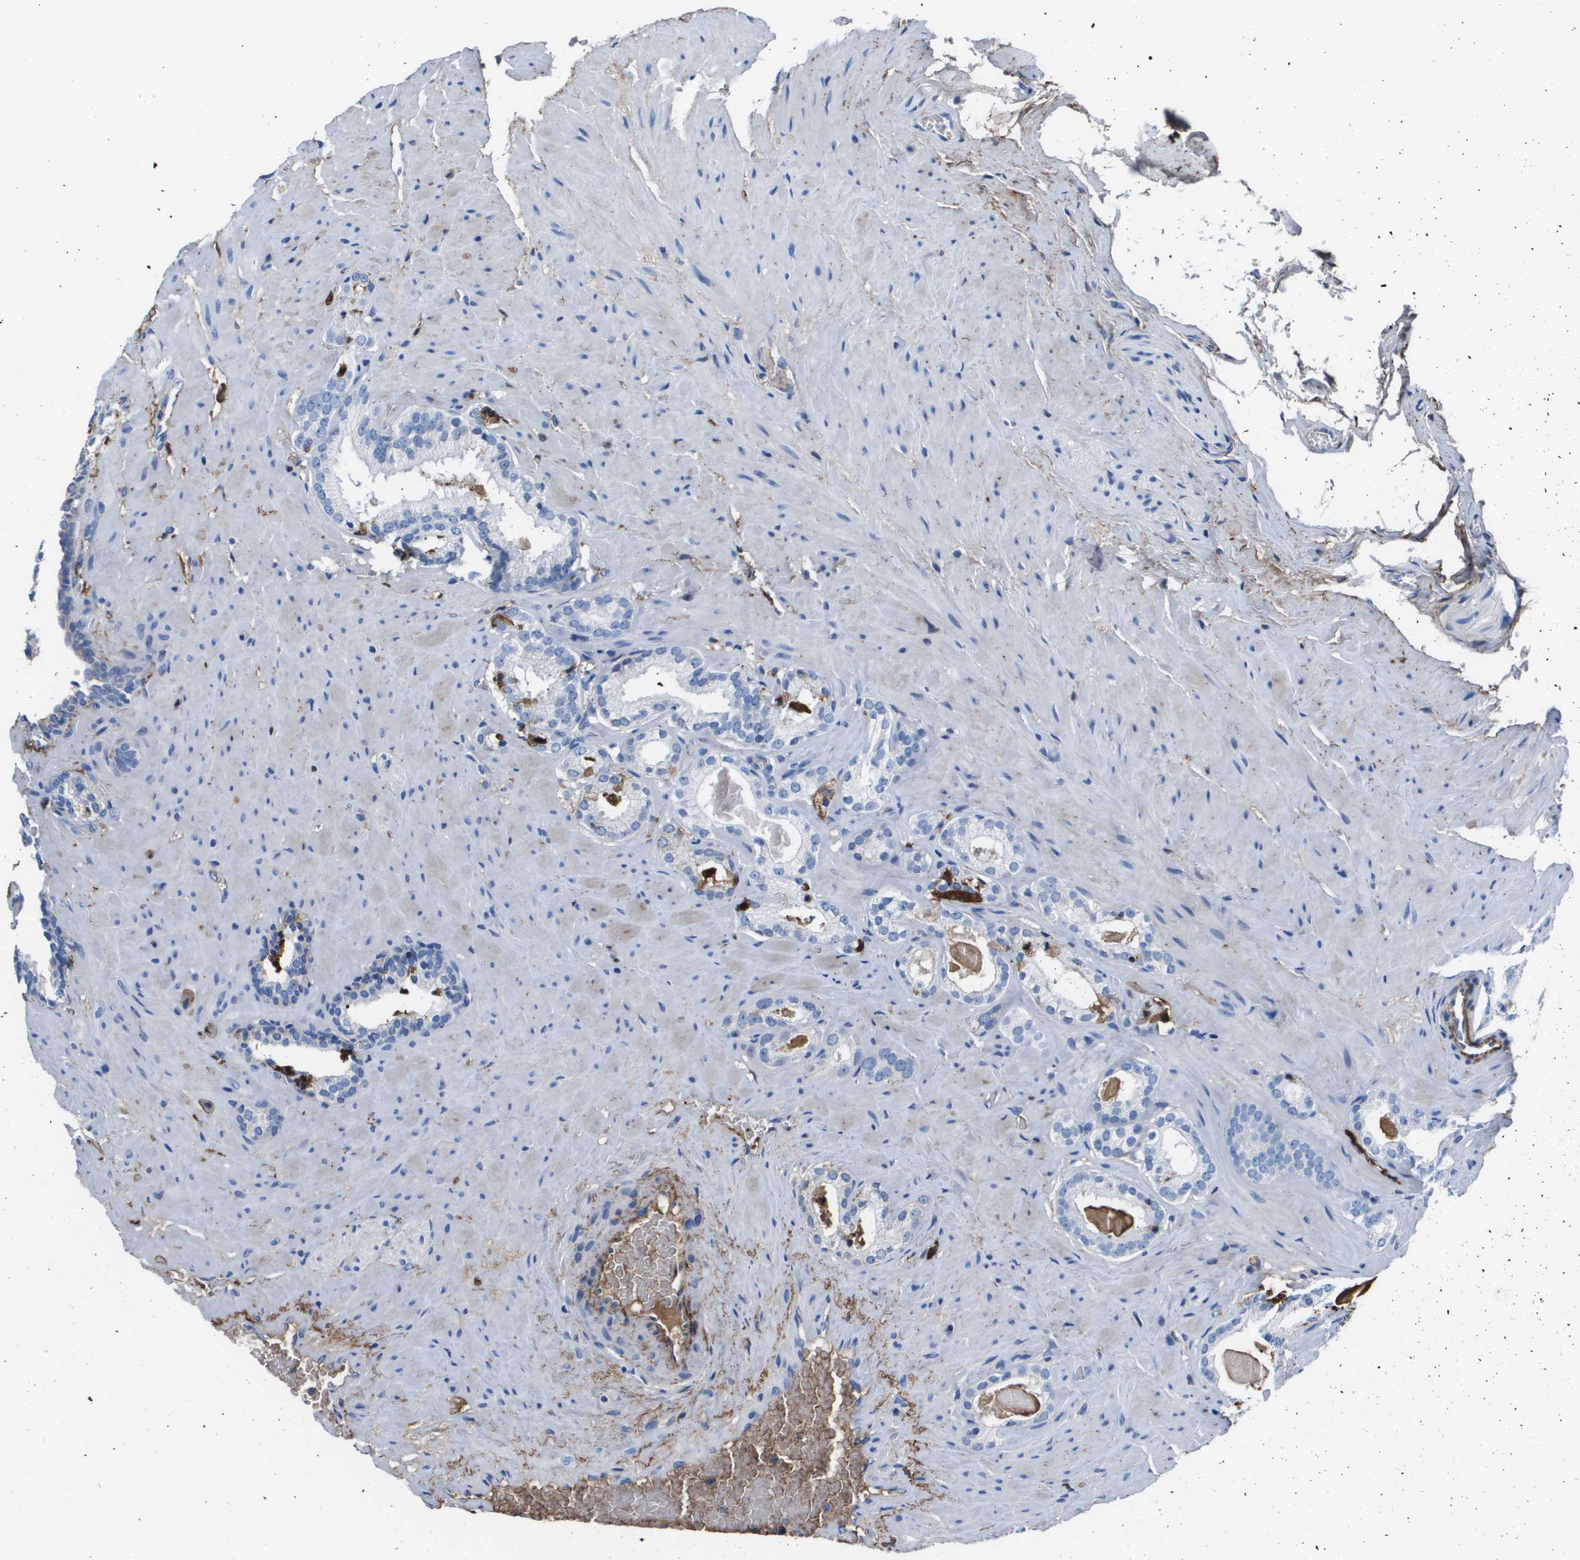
{"staining": {"intensity": "negative", "quantity": "none", "location": "none"}, "tissue": "prostate cancer", "cell_type": "Tumor cells", "image_type": "cancer", "snomed": [{"axis": "morphology", "description": "Adenocarcinoma, High grade"}, {"axis": "topography", "description": "Prostate"}], "caption": "A micrograph of prostate cancer (adenocarcinoma (high-grade)) stained for a protein shows no brown staining in tumor cells.", "gene": "VTN", "patient": {"sex": "male", "age": 64}}